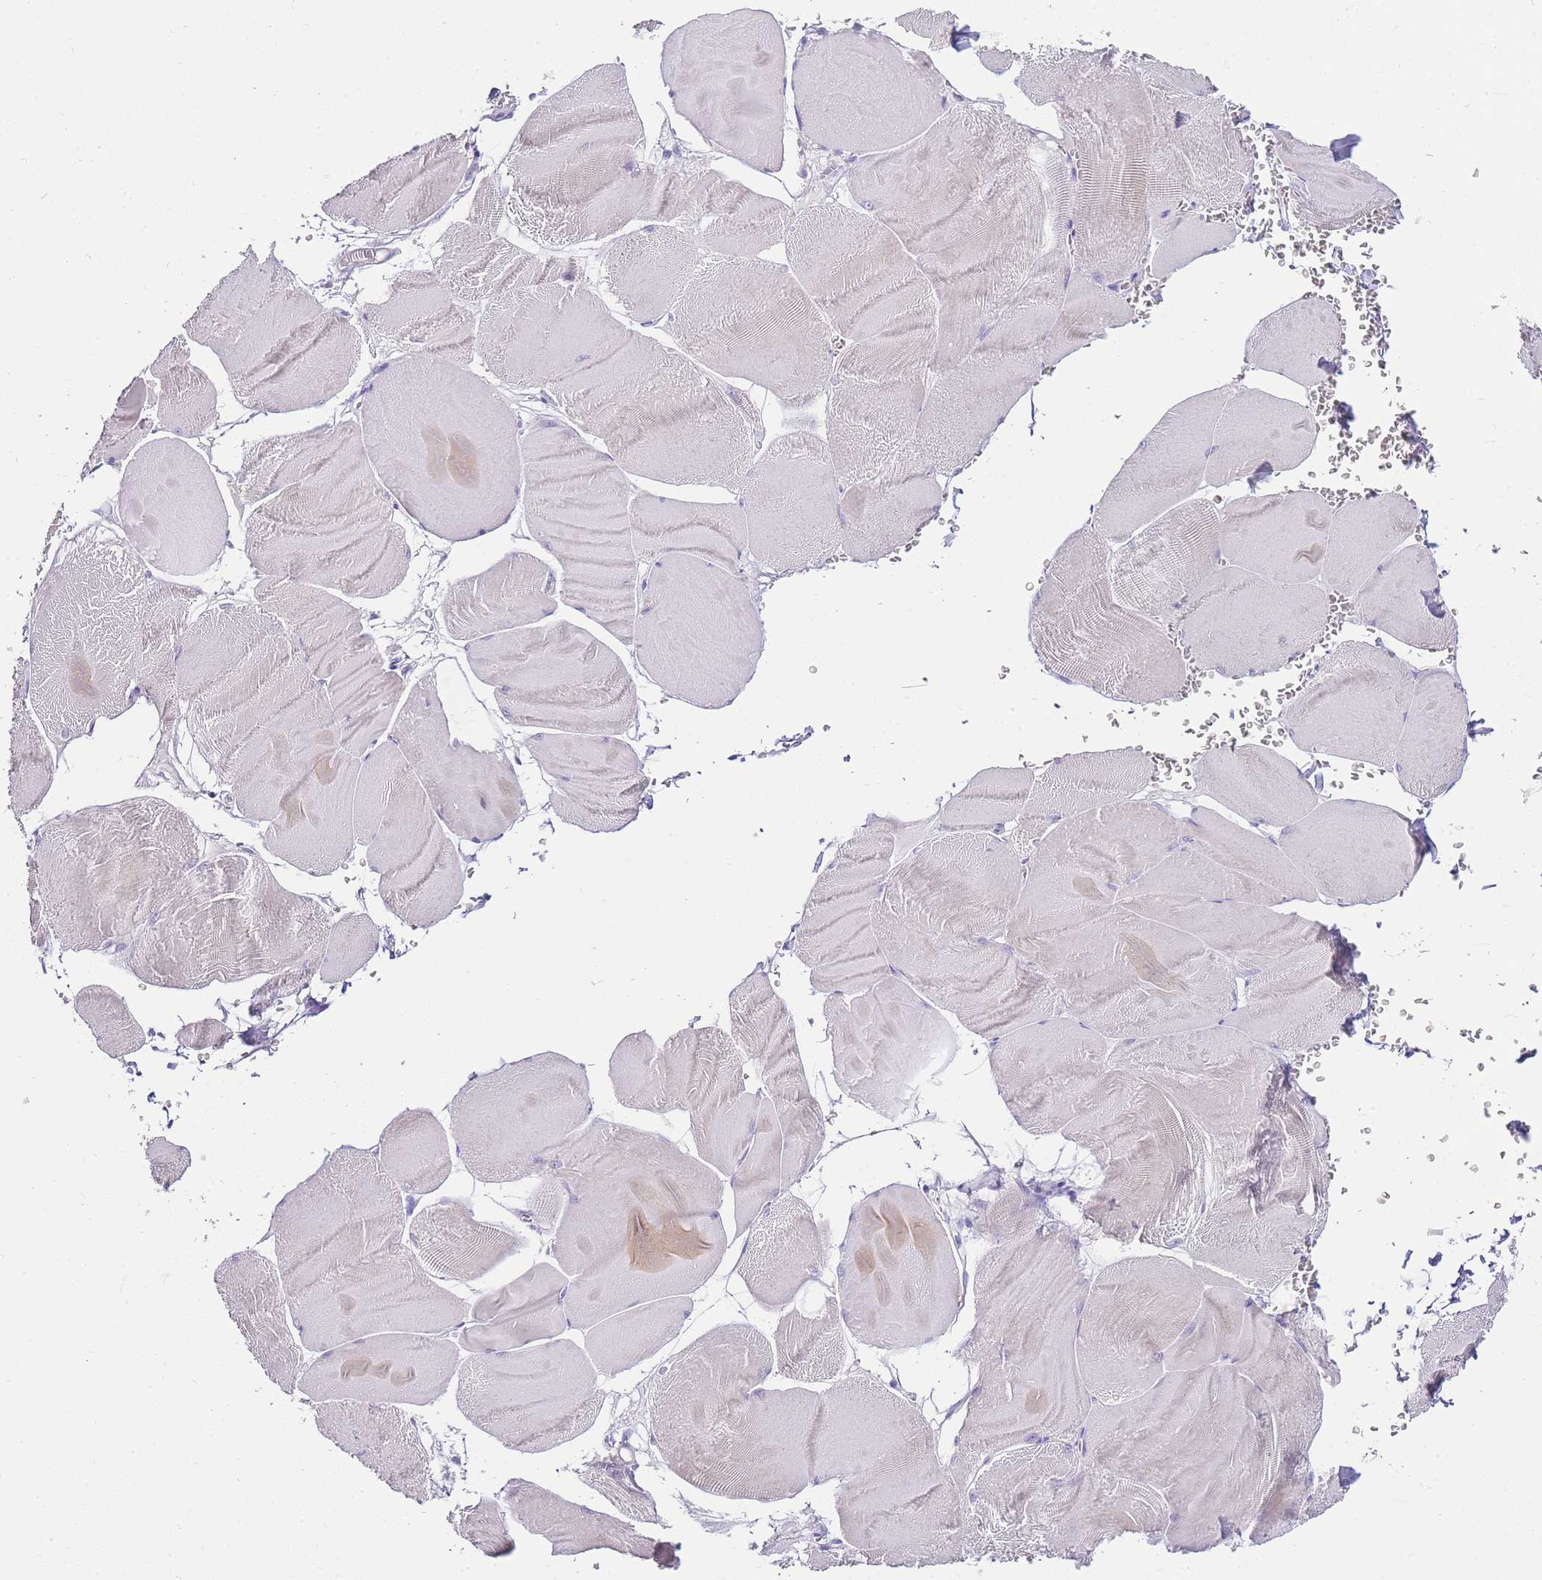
{"staining": {"intensity": "negative", "quantity": "none", "location": "none"}, "tissue": "skeletal muscle", "cell_type": "Myocytes", "image_type": "normal", "snomed": [{"axis": "morphology", "description": "Normal tissue, NOS"}, {"axis": "morphology", "description": "Basal cell carcinoma"}, {"axis": "topography", "description": "Skeletal muscle"}], "caption": "DAB immunohistochemical staining of benign human skeletal muscle displays no significant expression in myocytes.", "gene": "DPP4", "patient": {"sex": "female", "age": 64}}